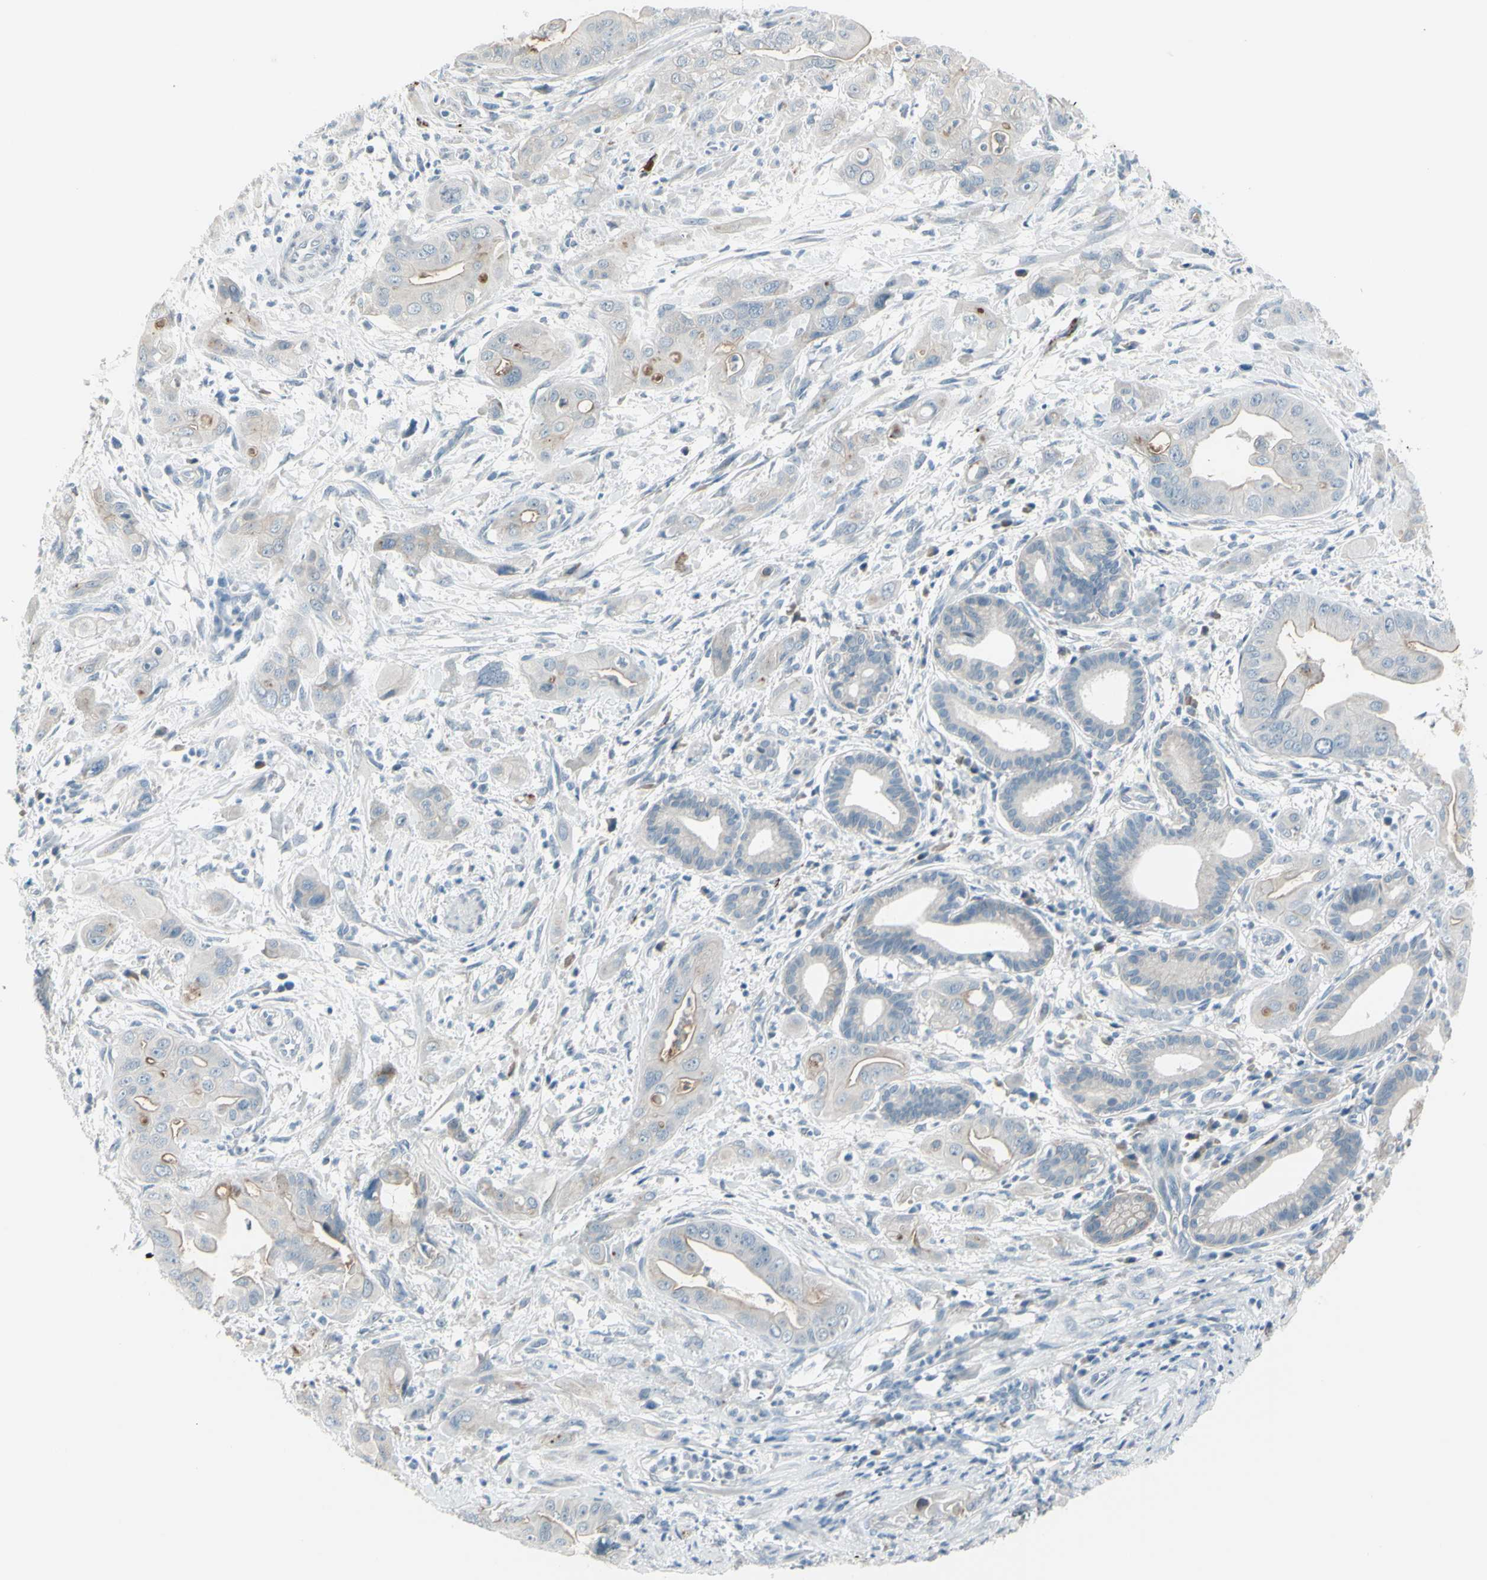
{"staining": {"intensity": "weak", "quantity": "<25%", "location": "cytoplasmic/membranous"}, "tissue": "pancreatic cancer", "cell_type": "Tumor cells", "image_type": "cancer", "snomed": [{"axis": "morphology", "description": "Adenocarcinoma, NOS"}, {"axis": "topography", "description": "Pancreas"}], "caption": "A photomicrograph of pancreatic cancer (adenocarcinoma) stained for a protein reveals no brown staining in tumor cells.", "gene": "GPR34", "patient": {"sex": "female", "age": 75}}